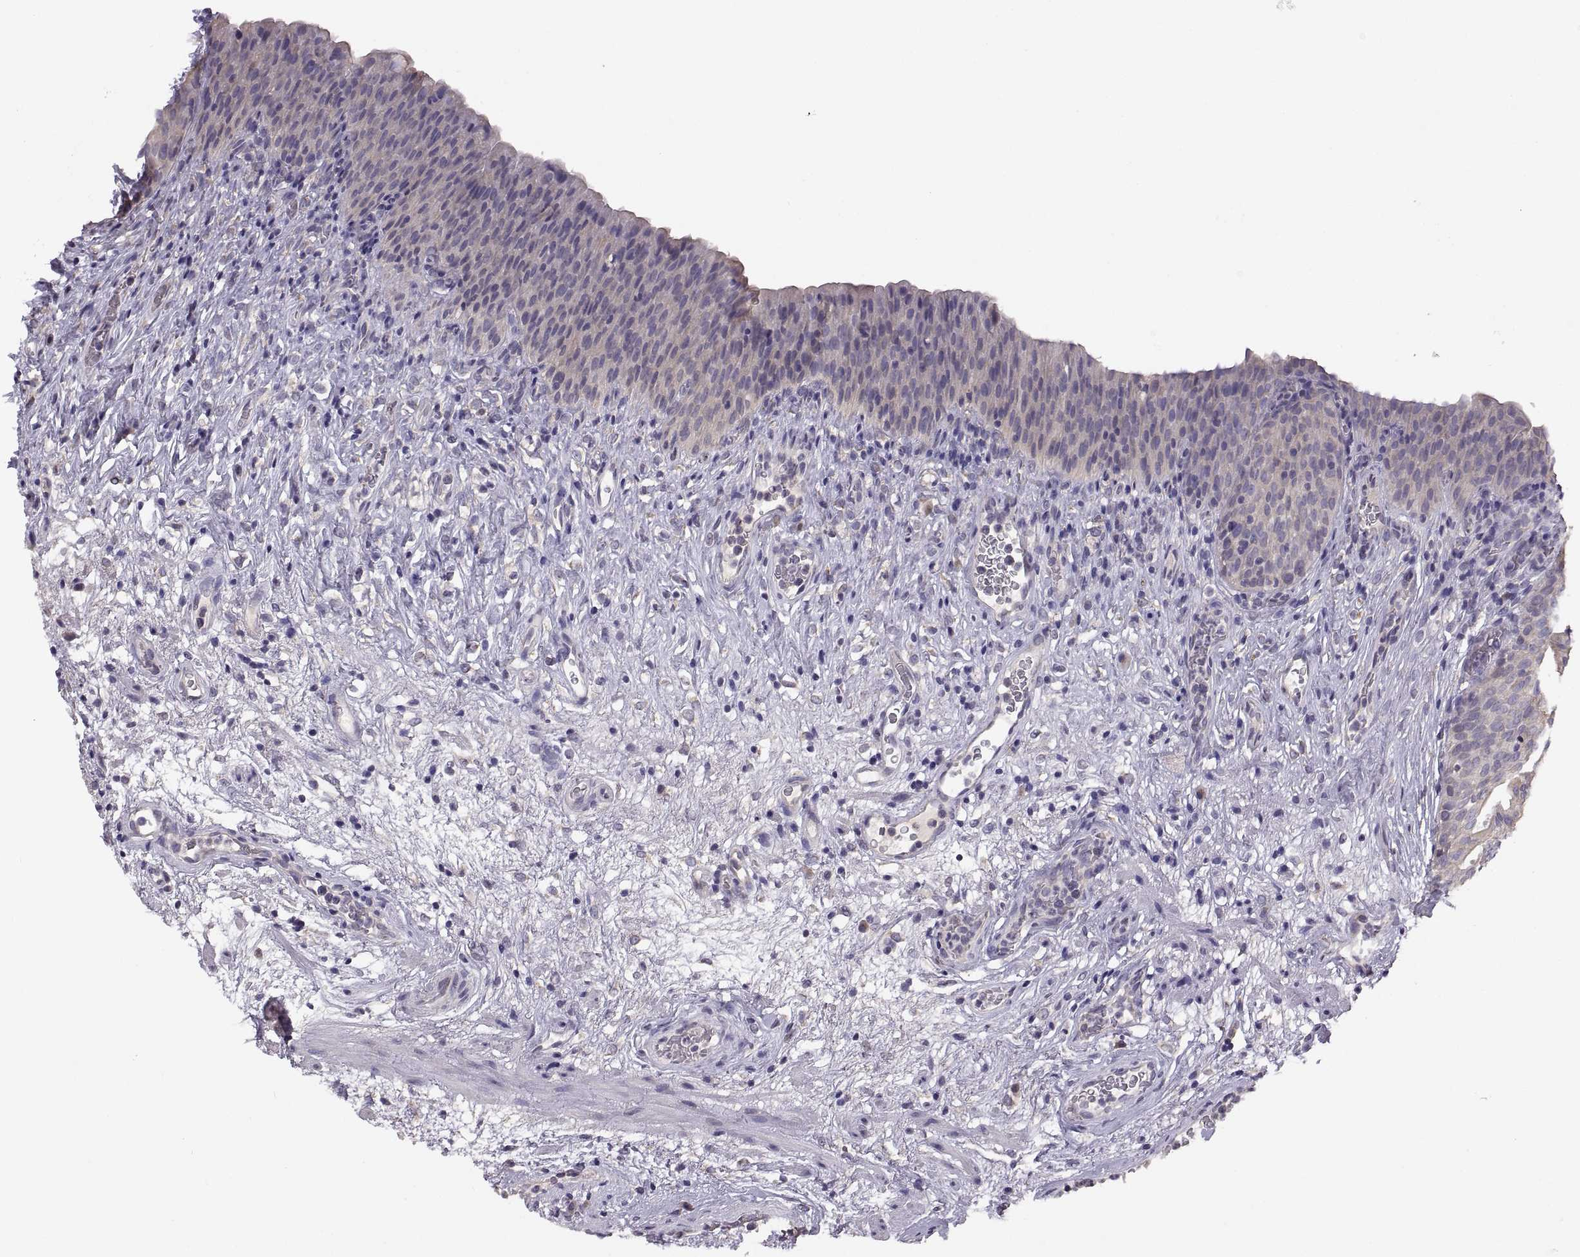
{"staining": {"intensity": "weak", "quantity": "<25%", "location": "cytoplasmic/membranous"}, "tissue": "urinary bladder", "cell_type": "Urothelial cells", "image_type": "normal", "snomed": [{"axis": "morphology", "description": "Normal tissue, NOS"}, {"axis": "topography", "description": "Urinary bladder"}], "caption": "Urothelial cells show no significant expression in normal urinary bladder. Nuclei are stained in blue.", "gene": "ACSBG2", "patient": {"sex": "male", "age": 76}}